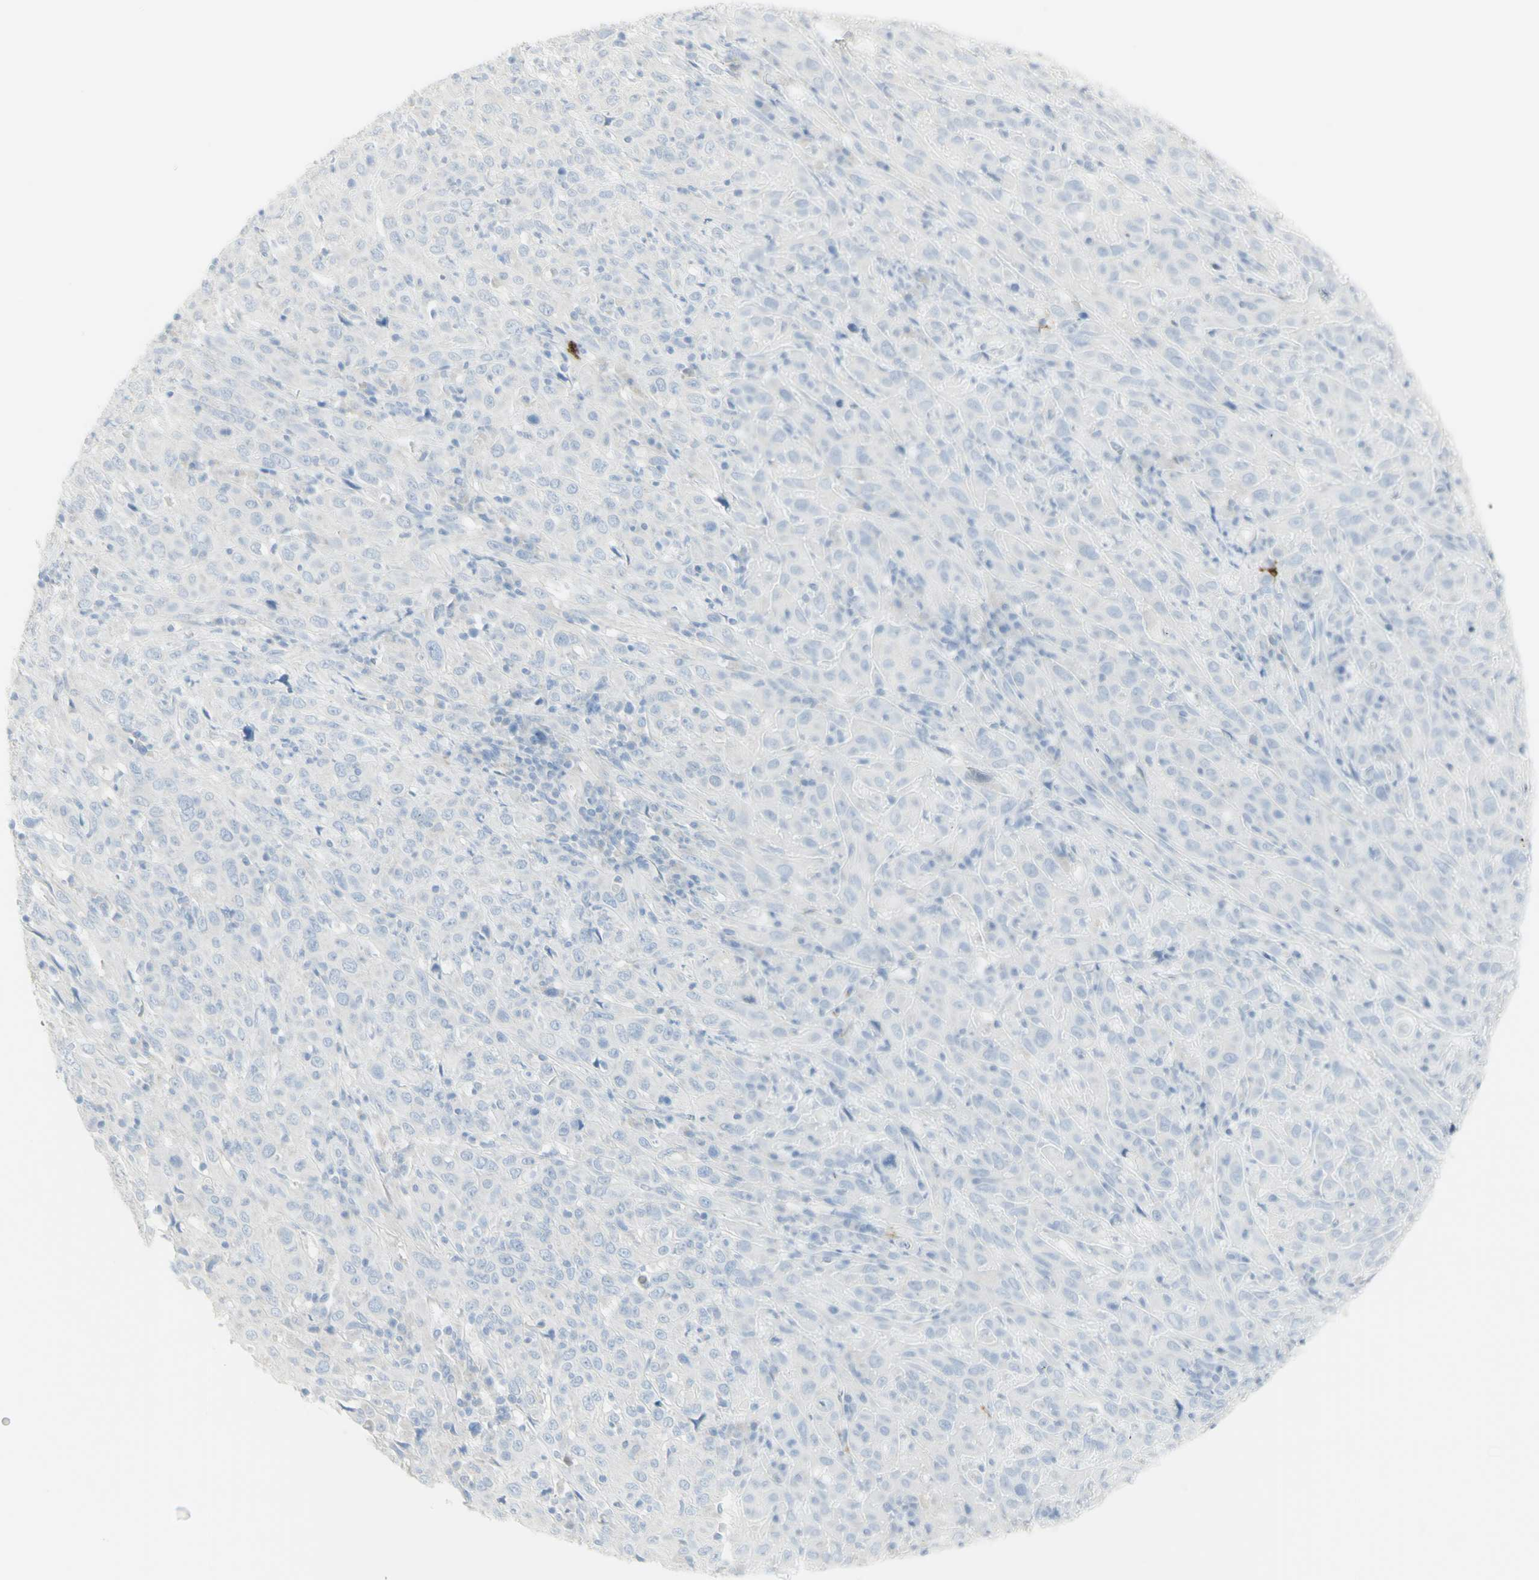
{"staining": {"intensity": "negative", "quantity": "none", "location": "none"}, "tissue": "cervical cancer", "cell_type": "Tumor cells", "image_type": "cancer", "snomed": [{"axis": "morphology", "description": "Squamous cell carcinoma, NOS"}, {"axis": "topography", "description": "Cervix"}], "caption": "Immunohistochemical staining of human squamous cell carcinoma (cervical) demonstrates no significant positivity in tumor cells.", "gene": "CD207", "patient": {"sex": "female", "age": 46}}